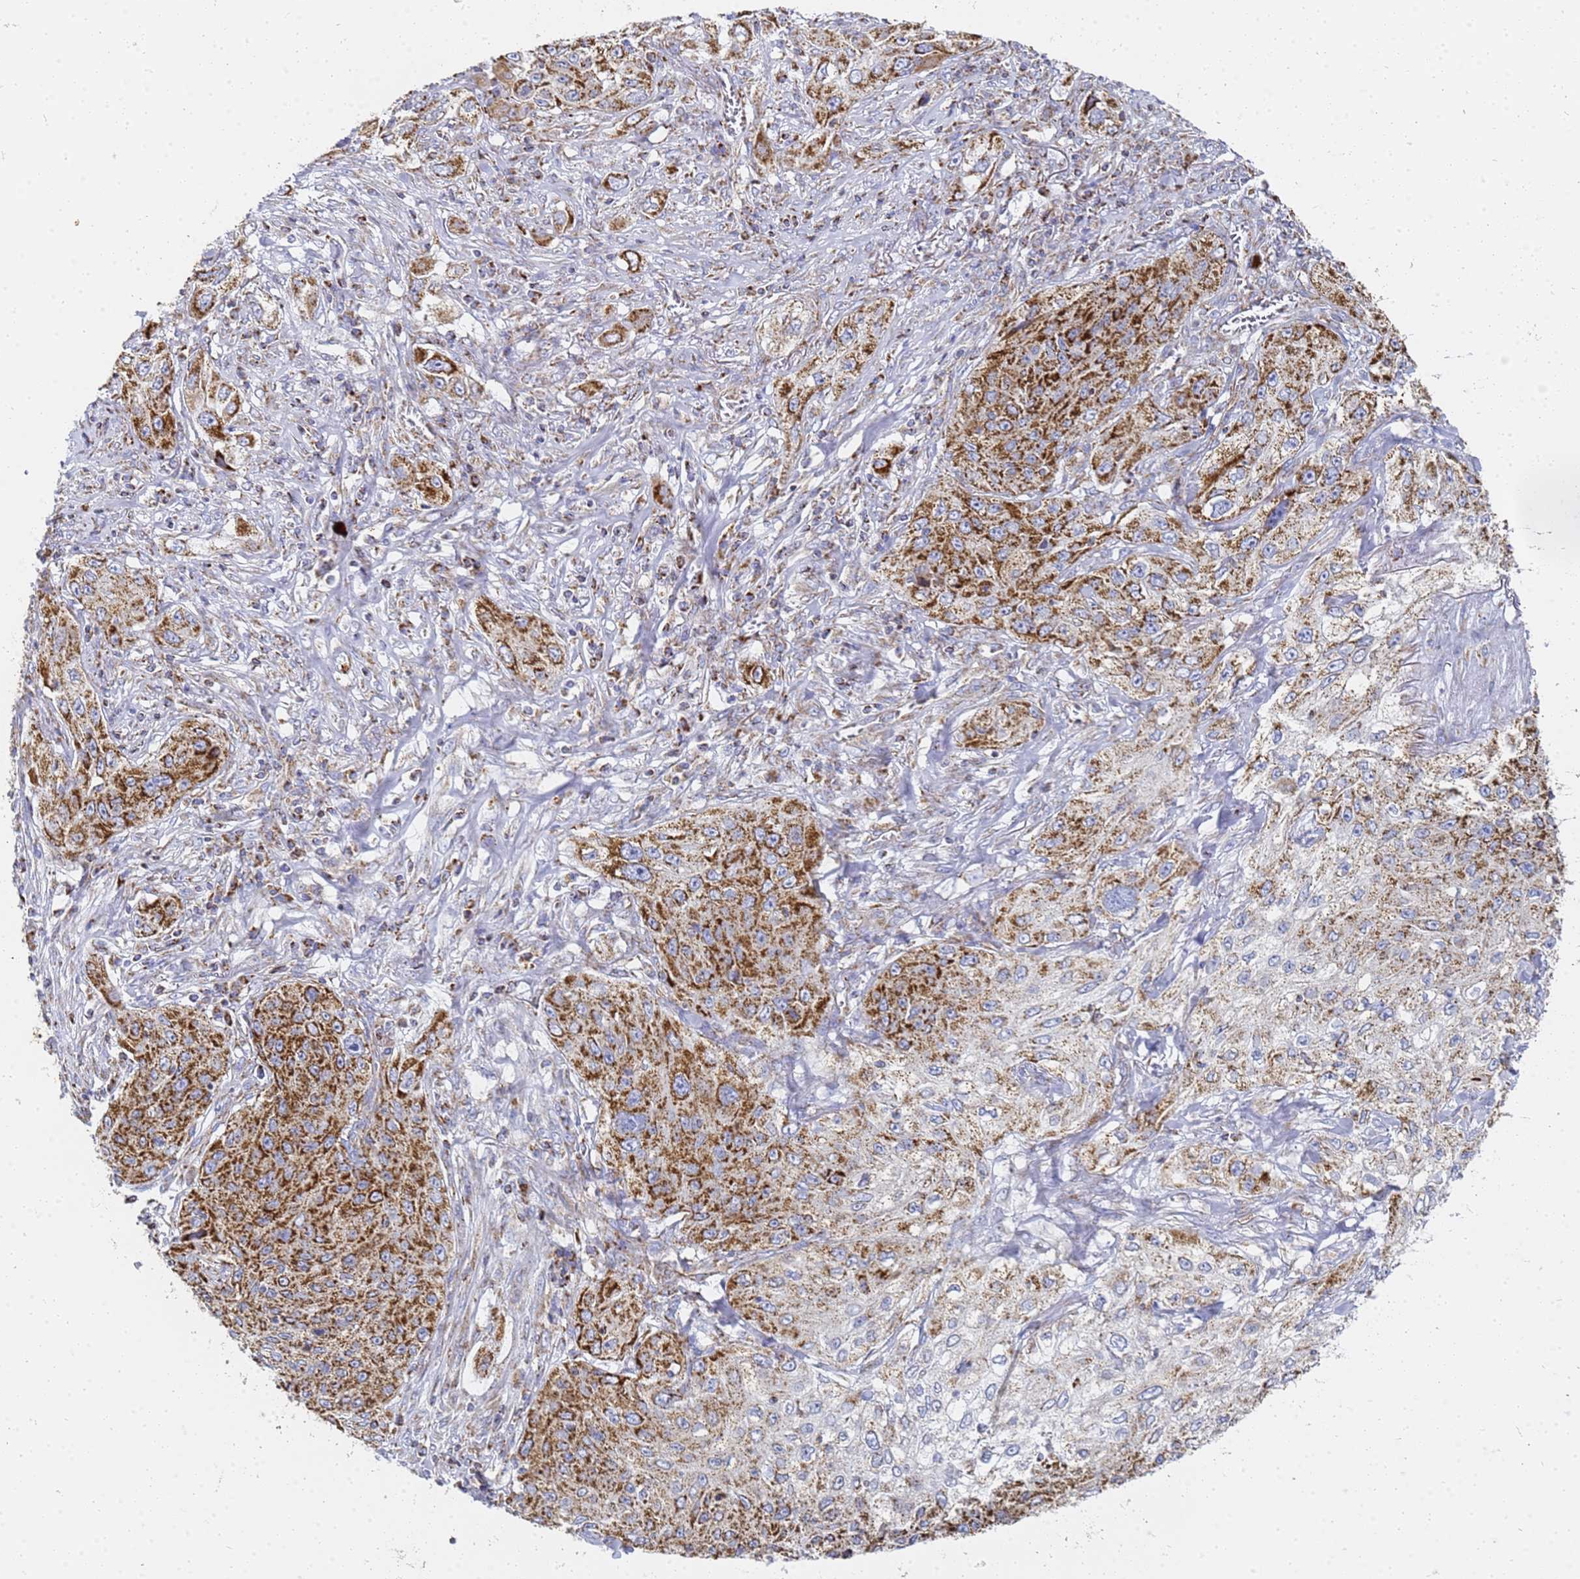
{"staining": {"intensity": "strong", "quantity": ">75%", "location": "cytoplasmic/membranous"}, "tissue": "lung cancer", "cell_type": "Tumor cells", "image_type": "cancer", "snomed": [{"axis": "morphology", "description": "Squamous cell carcinoma, NOS"}, {"axis": "topography", "description": "Lung"}], "caption": "Immunohistochemical staining of squamous cell carcinoma (lung) demonstrates strong cytoplasmic/membranous protein positivity in approximately >75% of tumor cells. The protein of interest is shown in brown color, while the nuclei are stained blue.", "gene": "CNIH4", "patient": {"sex": "female", "age": 69}}